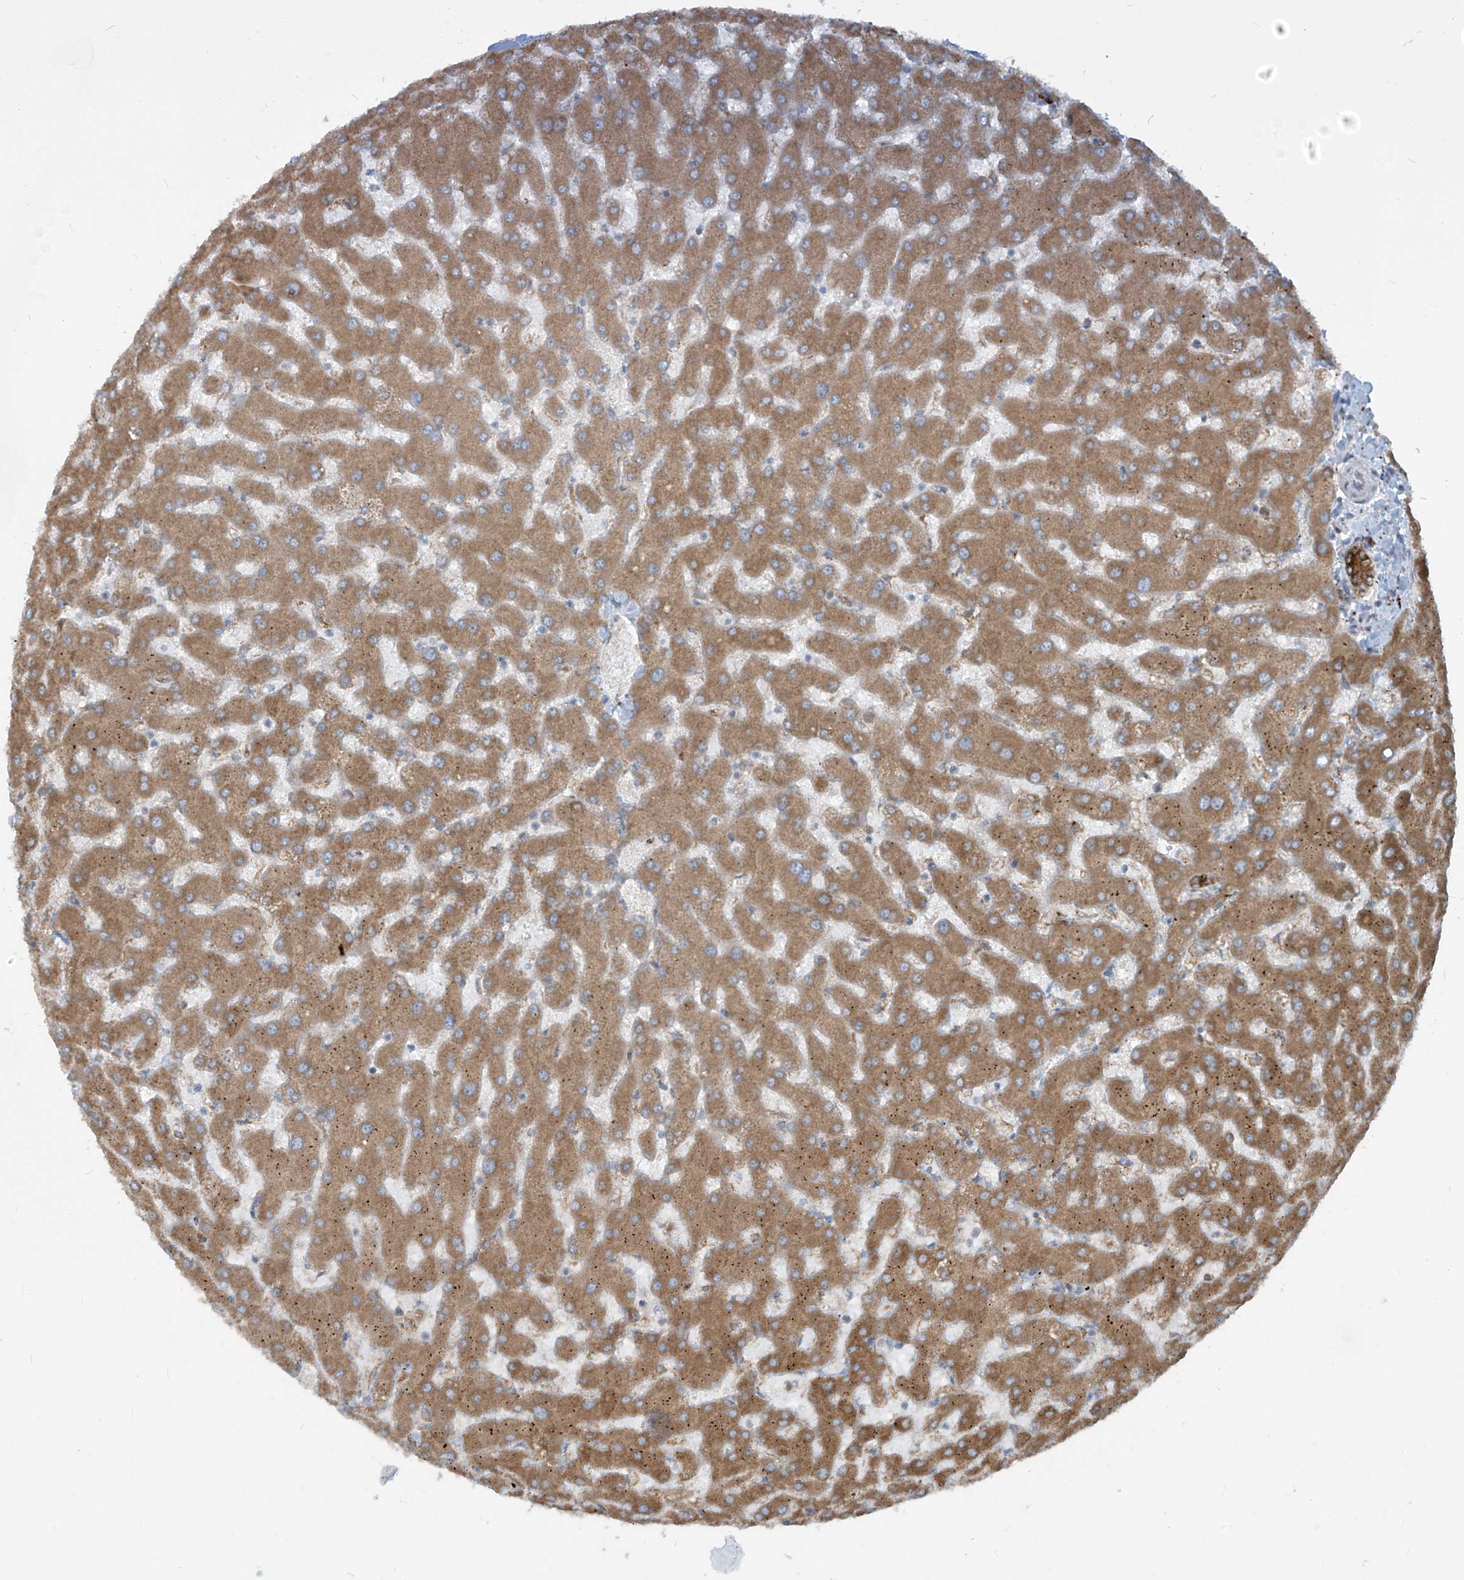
{"staining": {"intensity": "moderate", "quantity": ">75%", "location": "cytoplasmic/membranous"}, "tissue": "liver", "cell_type": "Cholangiocytes", "image_type": "normal", "snomed": [{"axis": "morphology", "description": "Normal tissue, NOS"}, {"axis": "topography", "description": "Liver"}], "caption": "Liver stained with DAB IHC displays medium levels of moderate cytoplasmic/membranous expression in approximately >75% of cholangiocytes.", "gene": "KATNIP", "patient": {"sex": "female", "age": 63}}